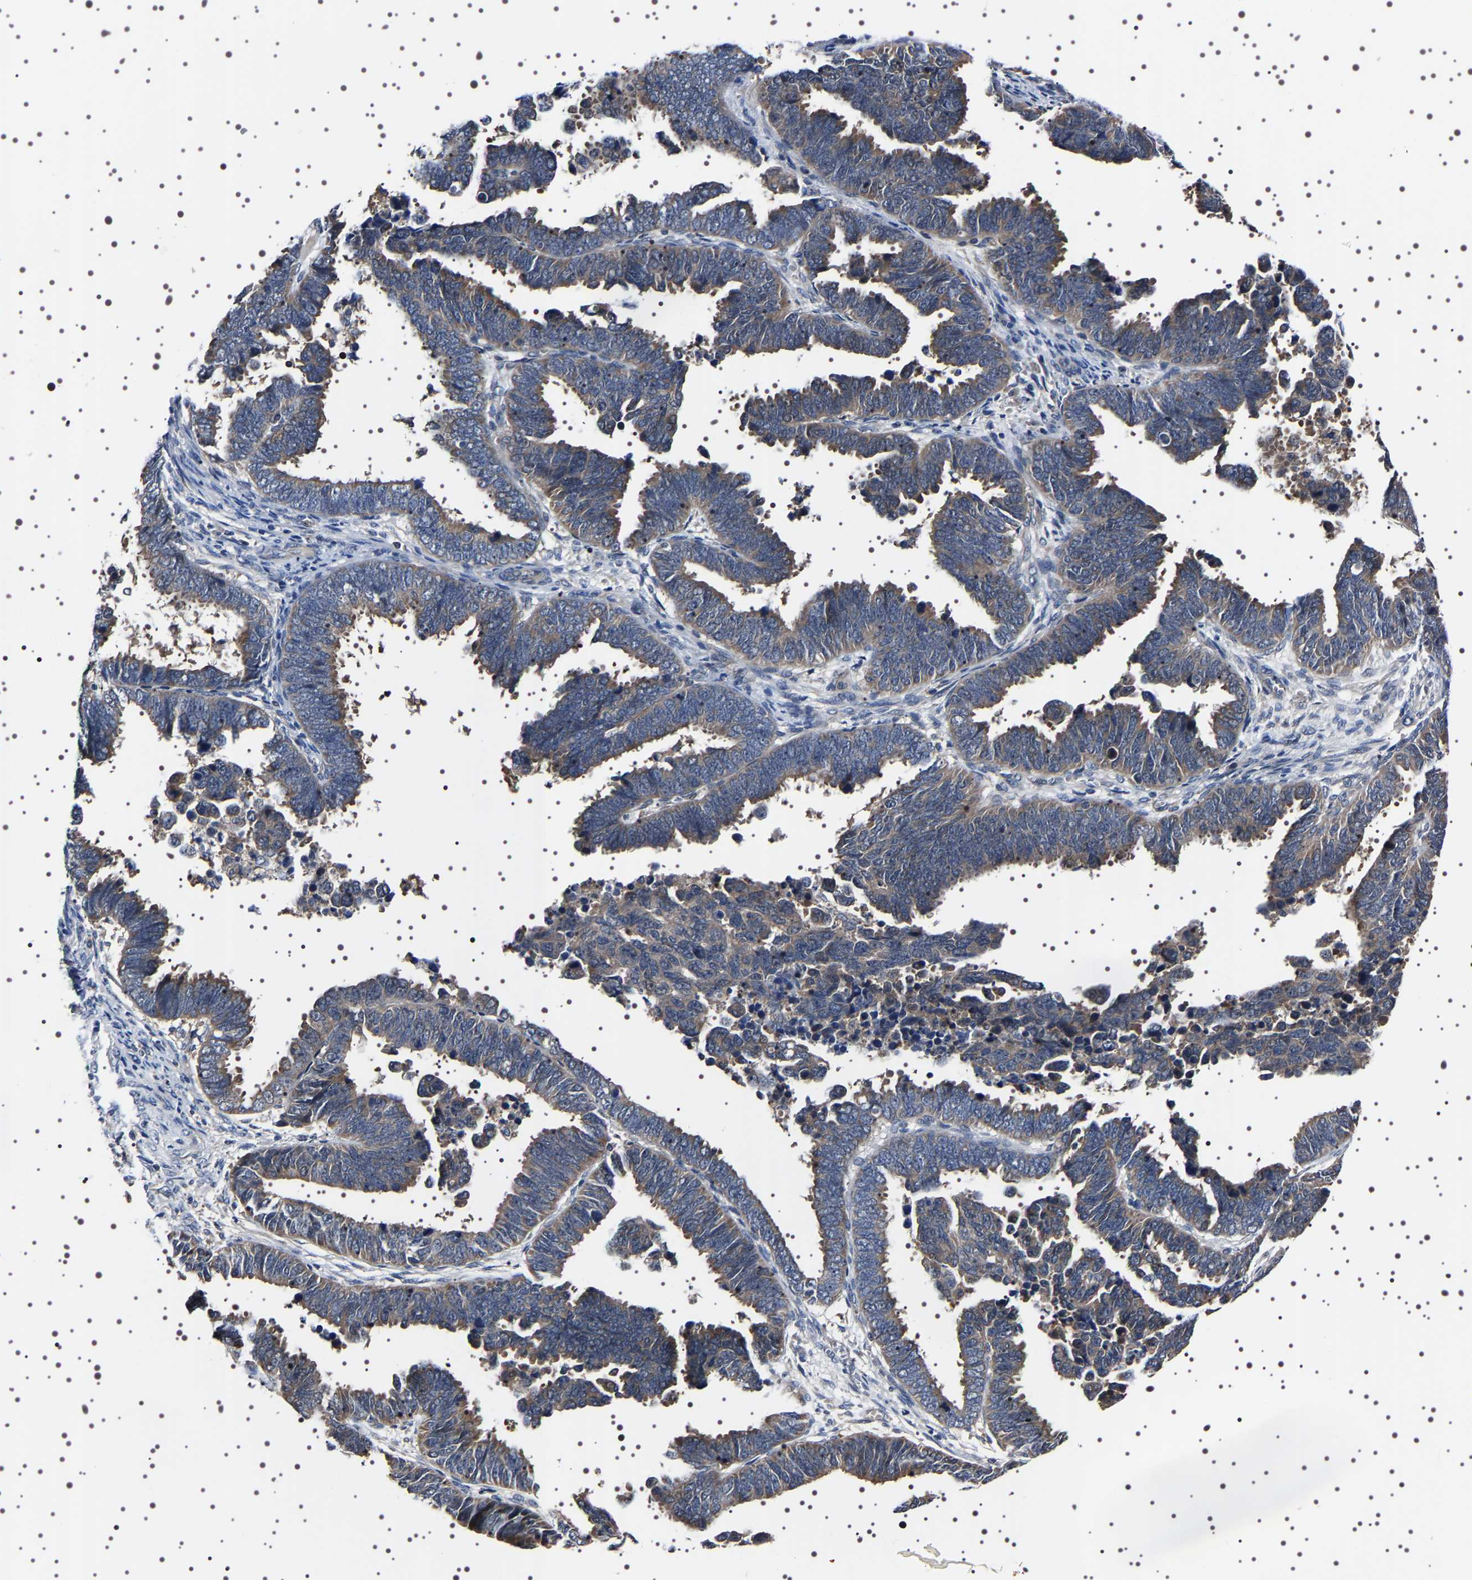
{"staining": {"intensity": "moderate", "quantity": ">75%", "location": "cytoplasmic/membranous"}, "tissue": "endometrial cancer", "cell_type": "Tumor cells", "image_type": "cancer", "snomed": [{"axis": "morphology", "description": "Adenocarcinoma, NOS"}, {"axis": "topography", "description": "Endometrium"}], "caption": "Tumor cells show medium levels of moderate cytoplasmic/membranous staining in about >75% of cells in human endometrial cancer.", "gene": "TARBP1", "patient": {"sex": "female", "age": 75}}